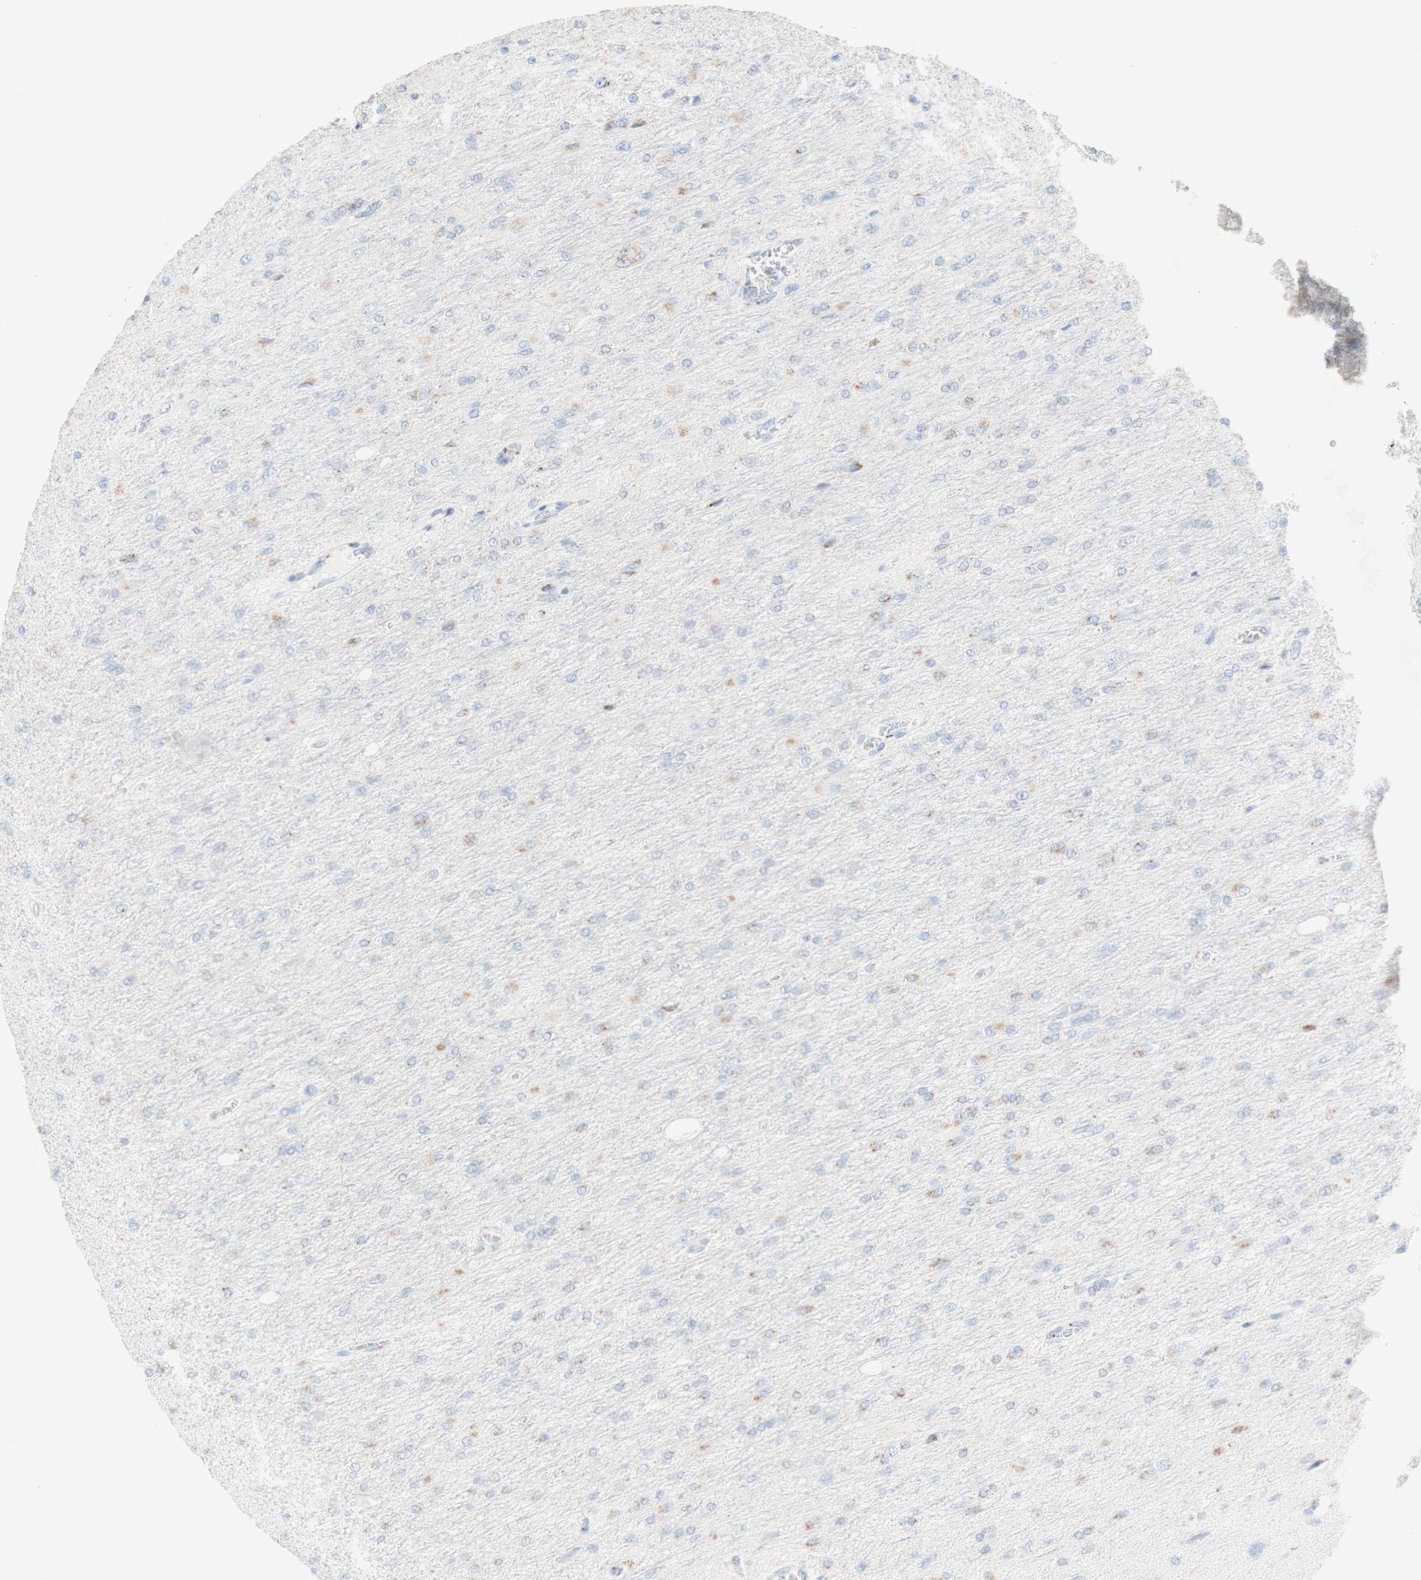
{"staining": {"intensity": "weak", "quantity": "25%-75%", "location": "cytoplasmic/membranous"}, "tissue": "glioma", "cell_type": "Tumor cells", "image_type": "cancer", "snomed": [{"axis": "morphology", "description": "Glioma, malignant, High grade"}, {"axis": "topography", "description": "Cerebral cortex"}], "caption": "Protein expression analysis of human malignant glioma (high-grade) reveals weak cytoplasmic/membranous staining in approximately 25%-75% of tumor cells.", "gene": "MANEA", "patient": {"sex": "female", "age": 36}}